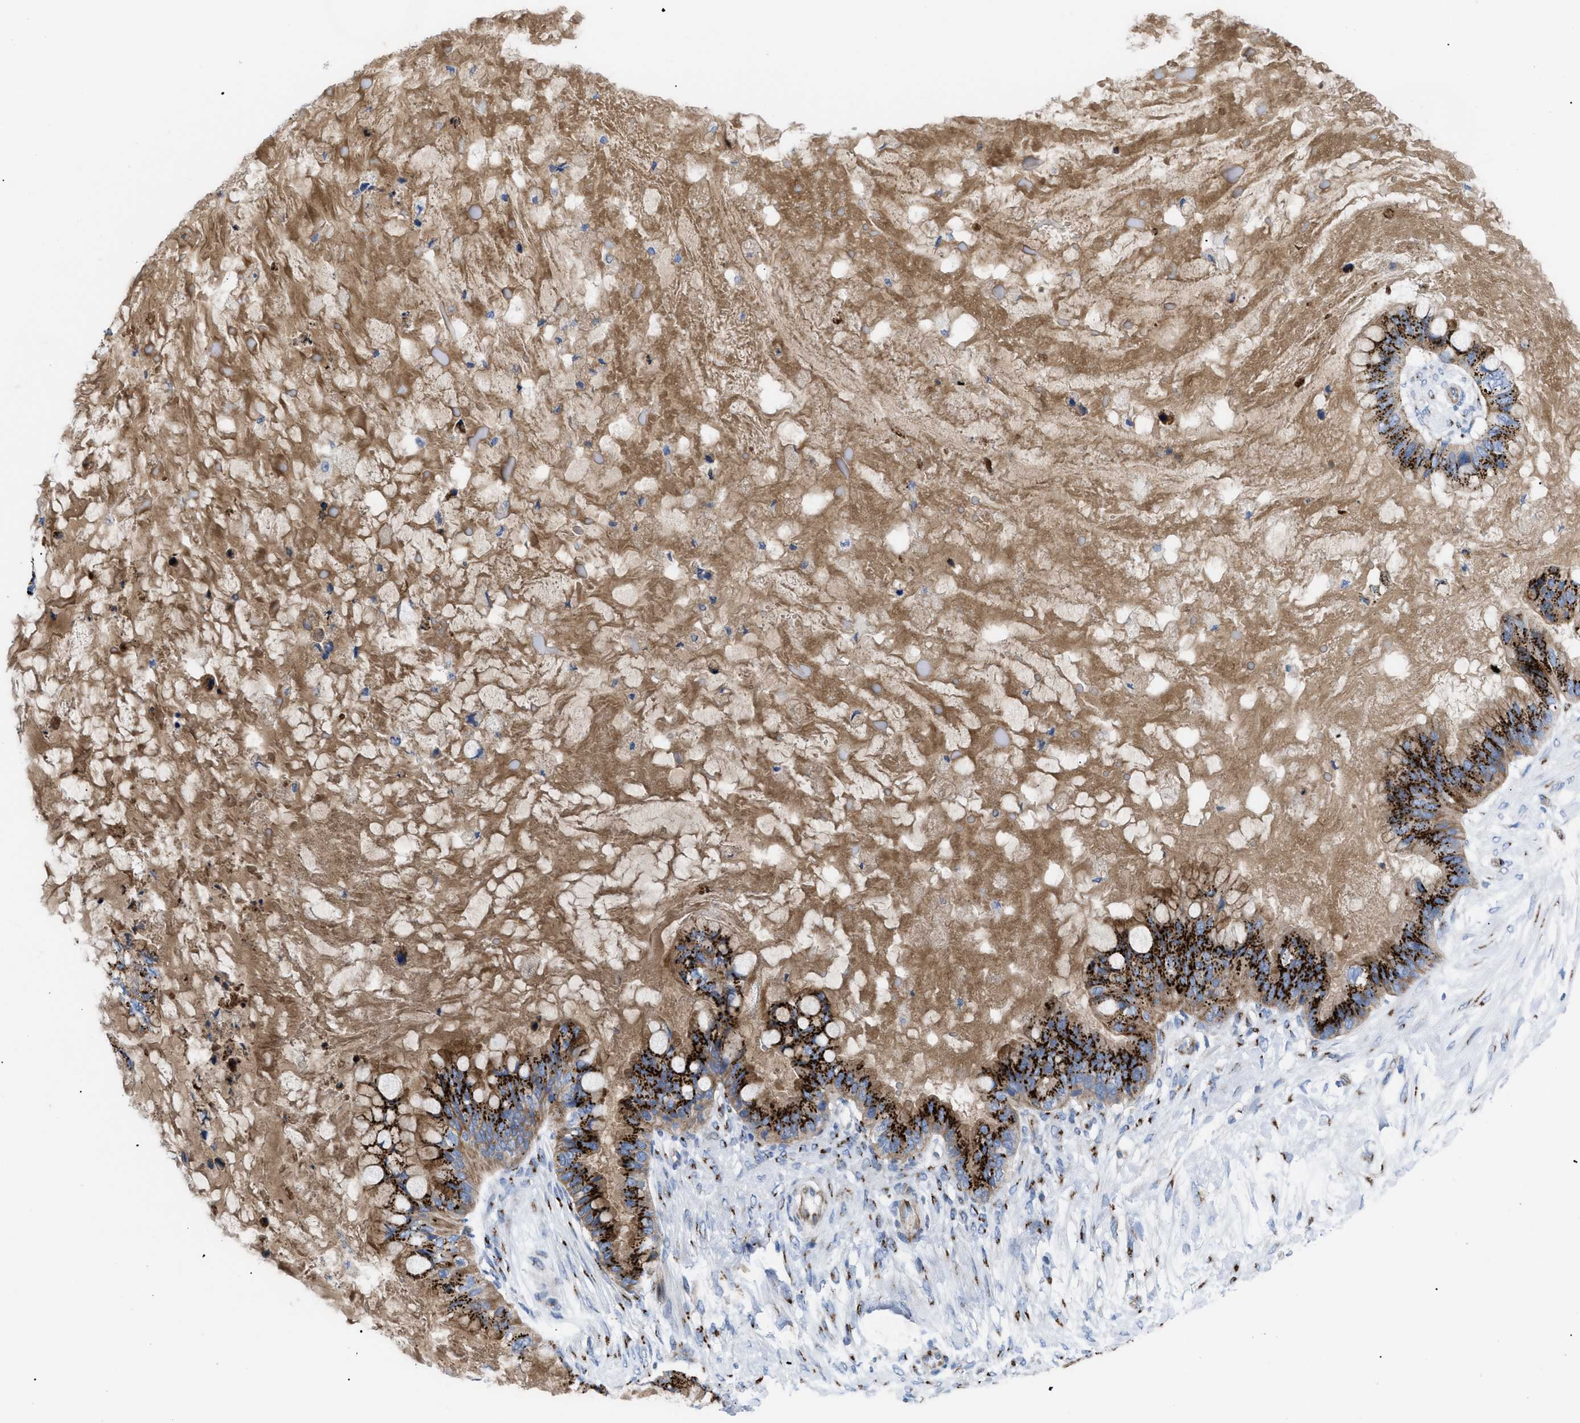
{"staining": {"intensity": "strong", "quantity": ">75%", "location": "cytoplasmic/membranous"}, "tissue": "ovarian cancer", "cell_type": "Tumor cells", "image_type": "cancer", "snomed": [{"axis": "morphology", "description": "Cystadenocarcinoma, mucinous, NOS"}, {"axis": "topography", "description": "Ovary"}], "caption": "This image reveals mucinous cystadenocarcinoma (ovarian) stained with immunohistochemistry to label a protein in brown. The cytoplasmic/membranous of tumor cells show strong positivity for the protein. Nuclei are counter-stained blue.", "gene": "TMEM17", "patient": {"sex": "female", "age": 80}}